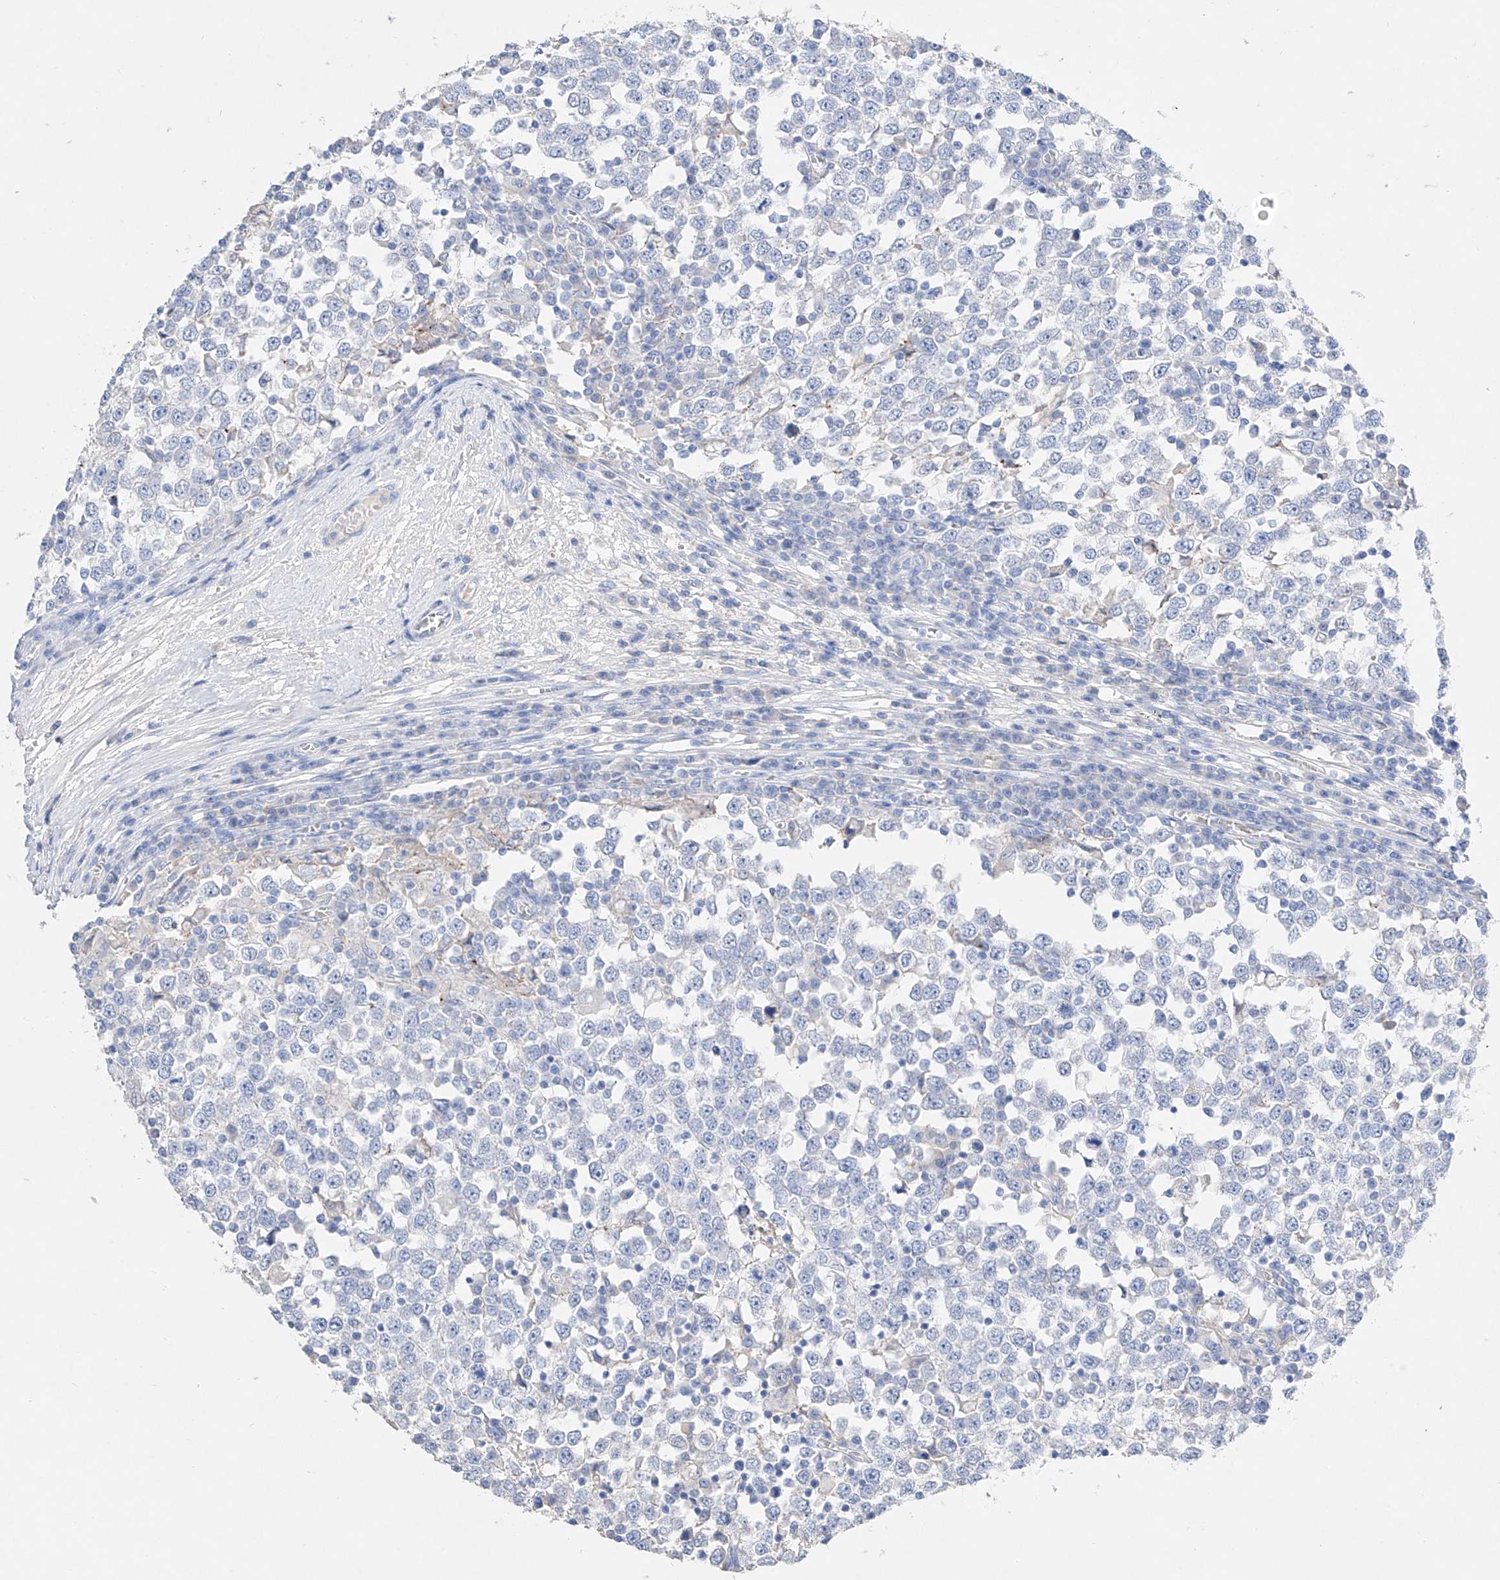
{"staining": {"intensity": "negative", "quantity": "none", "location": "none"}, "tissue": "testis cancer", "cell_type": "Tumor cells", "image_type": "cancer", "snomed": [{"axis": "morphology", "description": "Seminoma, NOS"}, {"axis": "topography", "description": "Testis"}], "caption": "Photomicrograph shows no protein expression in tumor cells of testis seminoma tissue.", "gene": "TM7SF2", "patient": {"sex": "male", "age": 65}}